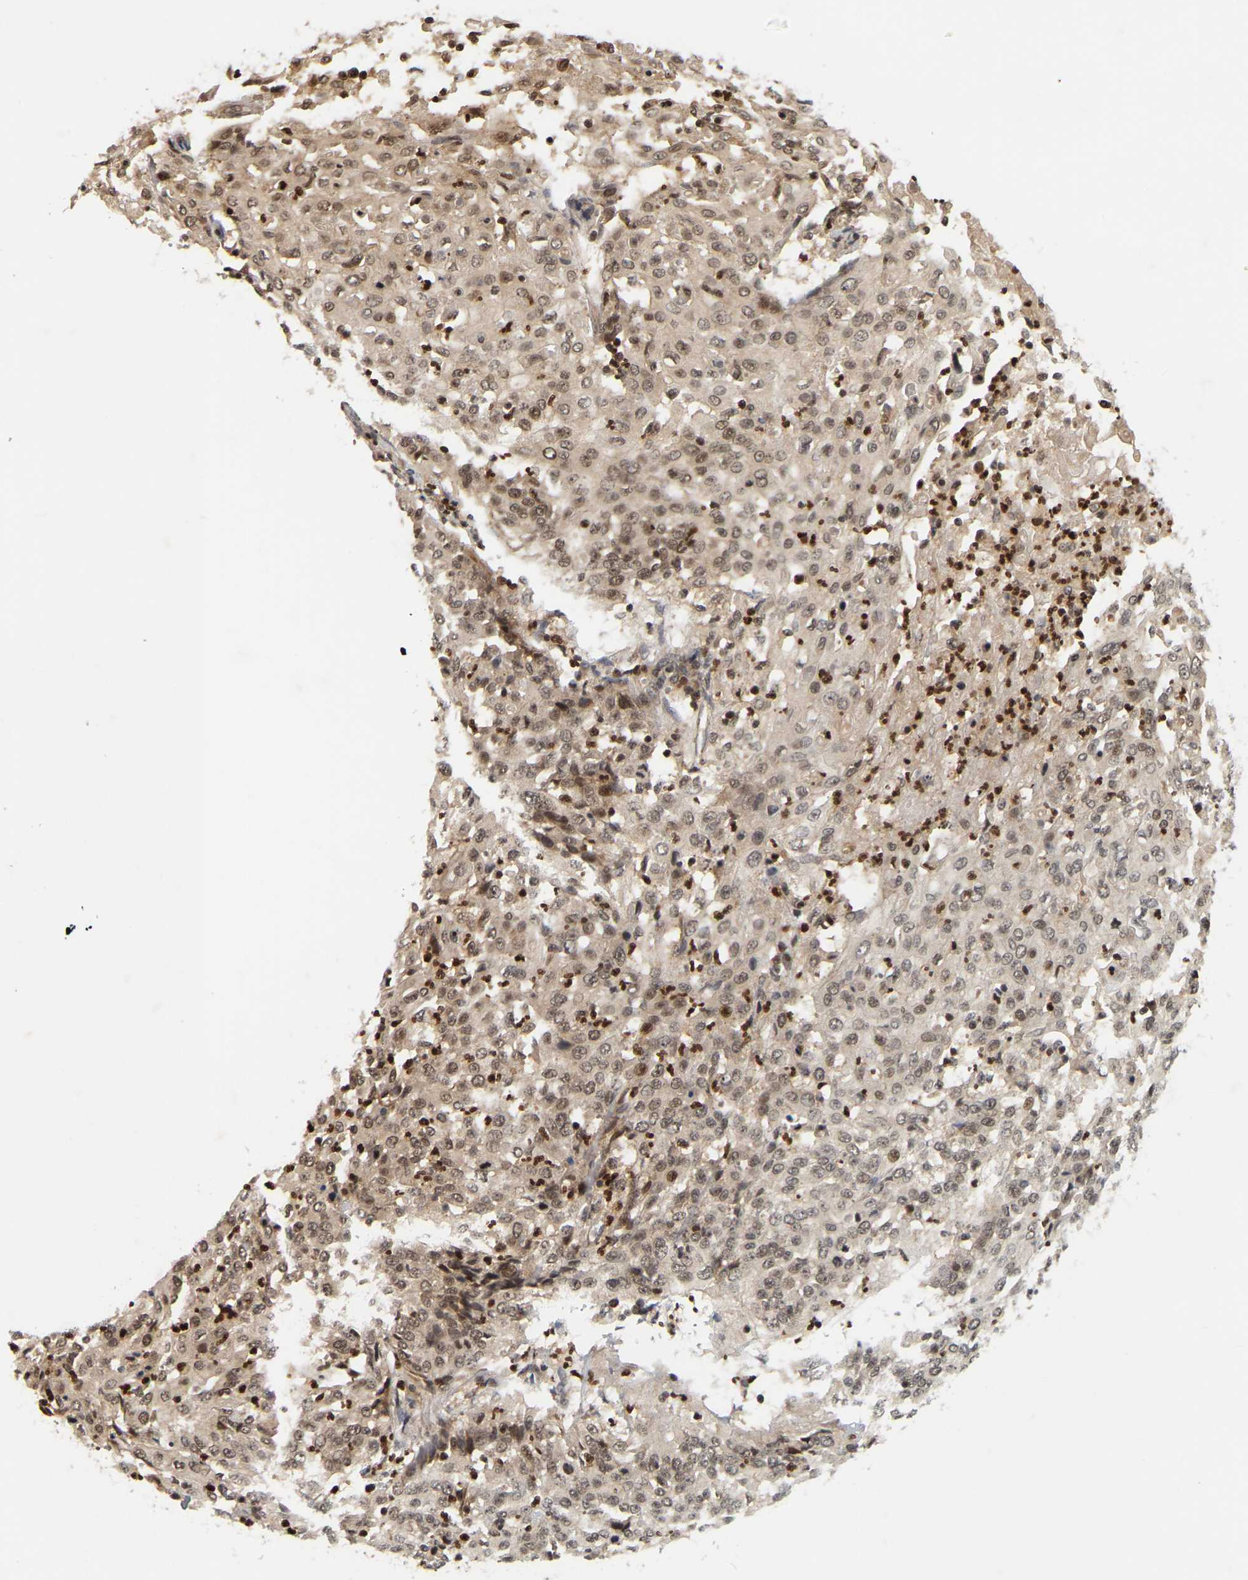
{"staining": {"intensity": "moderate", "quantity": ">75%", "location": "cytoplasmic/membranous,nuclear"}, "tissue": "cervical cancer", "cell_type": "Tumor cells", "image_type": "cancer", "snomed": [{"axis": "morphology", "description": "Squamous cell carcinoma, NOS"}, {"axis": "topography", "description": "Cervix"}], "caption": "High-magnification brightfield microscopy of cervical cancer stained with DAB (3,3'-diaminobenzidine) (brown) and counterstained with hematoxylin (blue). tumor cells exhibit moderate cytoplasmic/membranous and nuclear expression is seen in about>75% of cells.", "gene": "NFE2L2", "patient": {"sex": "female", "age": 39}}